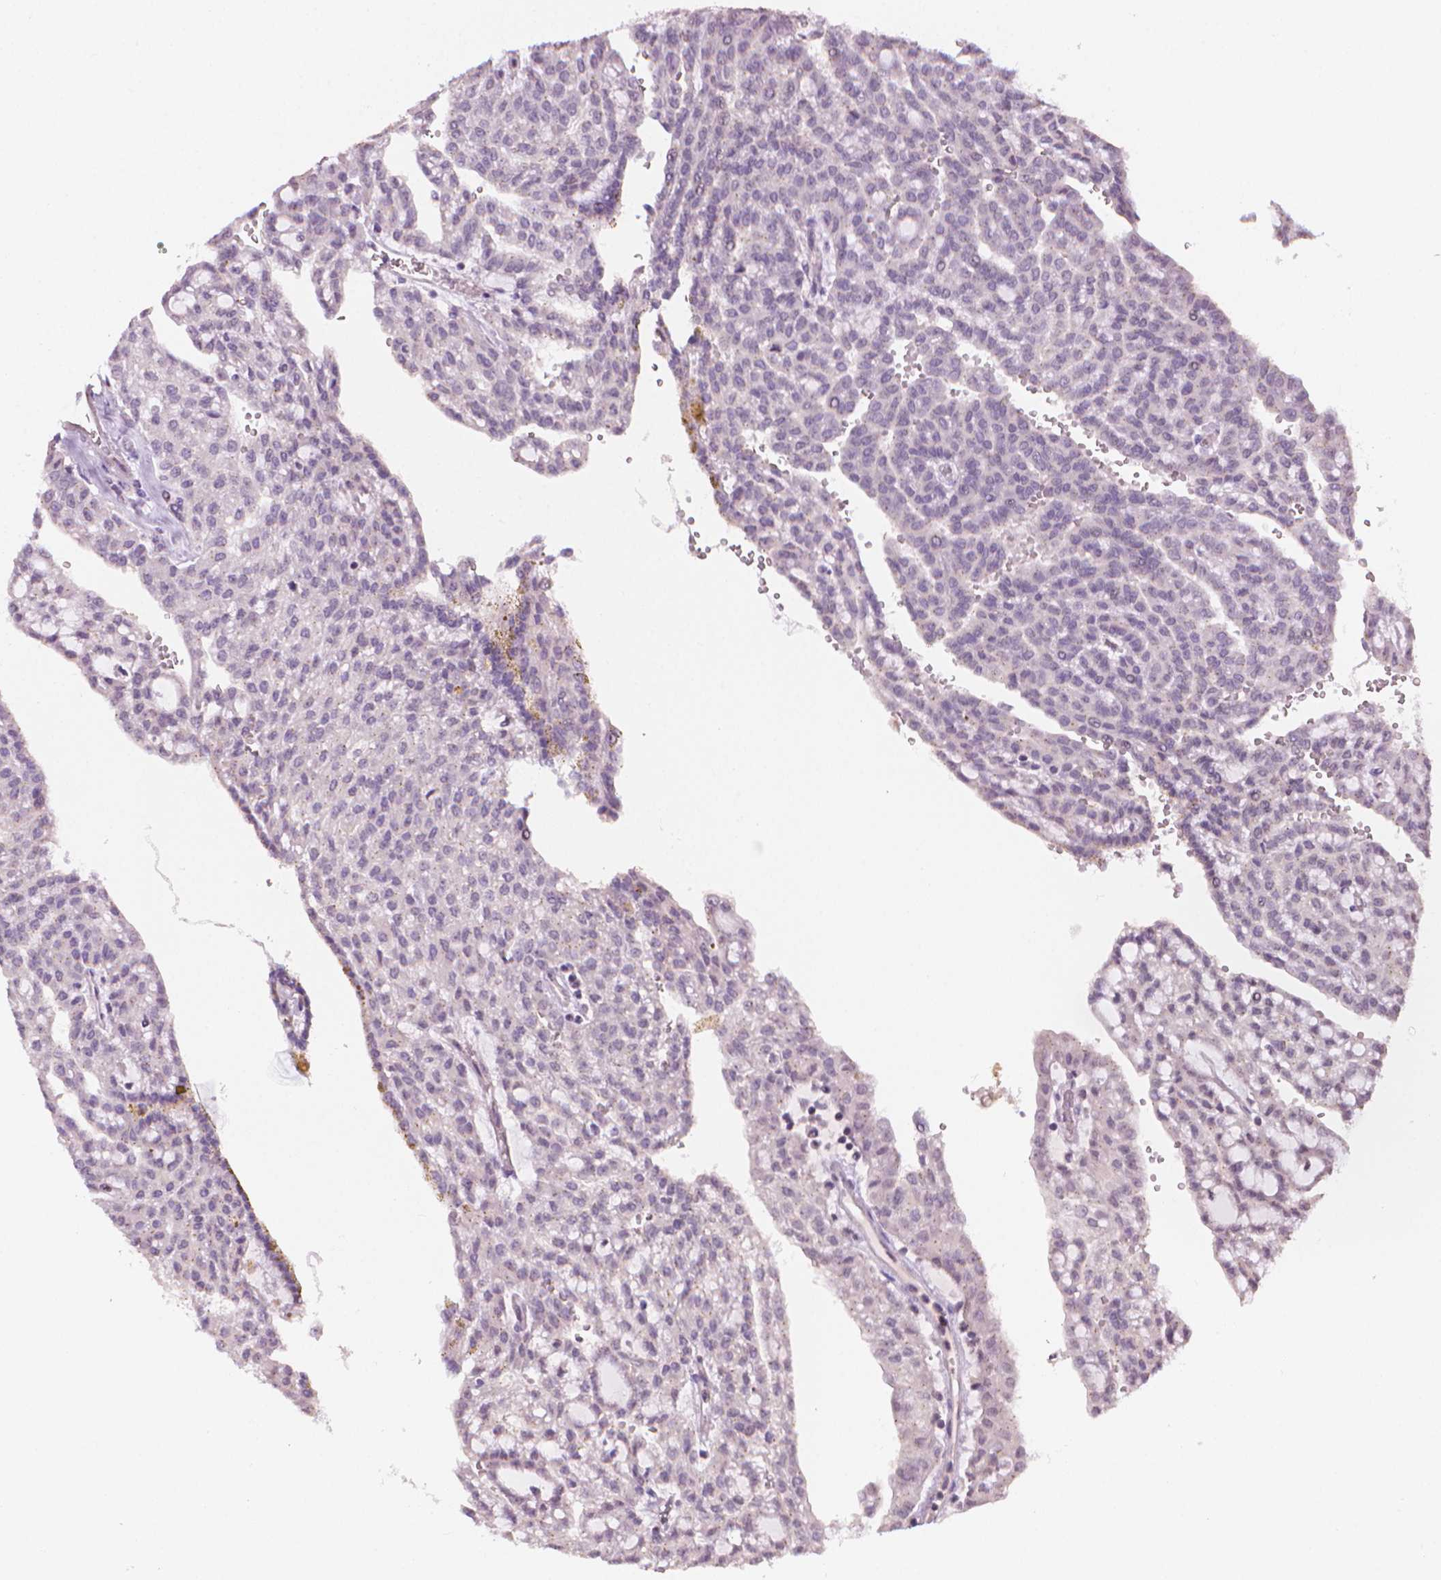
{"staining": {"intensity": "negative", "quantity": "none", "location": "none"}, "tissue": "renal cancer", "cell_type": "Tumor cells", "image_type": "cancer", "snomed": [{"axis": "morphology", "description": "Adenocarcinoma, NOS"}, {"axis": "topography", "description": "Kidney"}], "caption": "This is an IHC micrograph of human renal cancer. There is no staining in tumor cells.", "gene": "NCAN", "patient": {"sex": "male", "age": 63}}